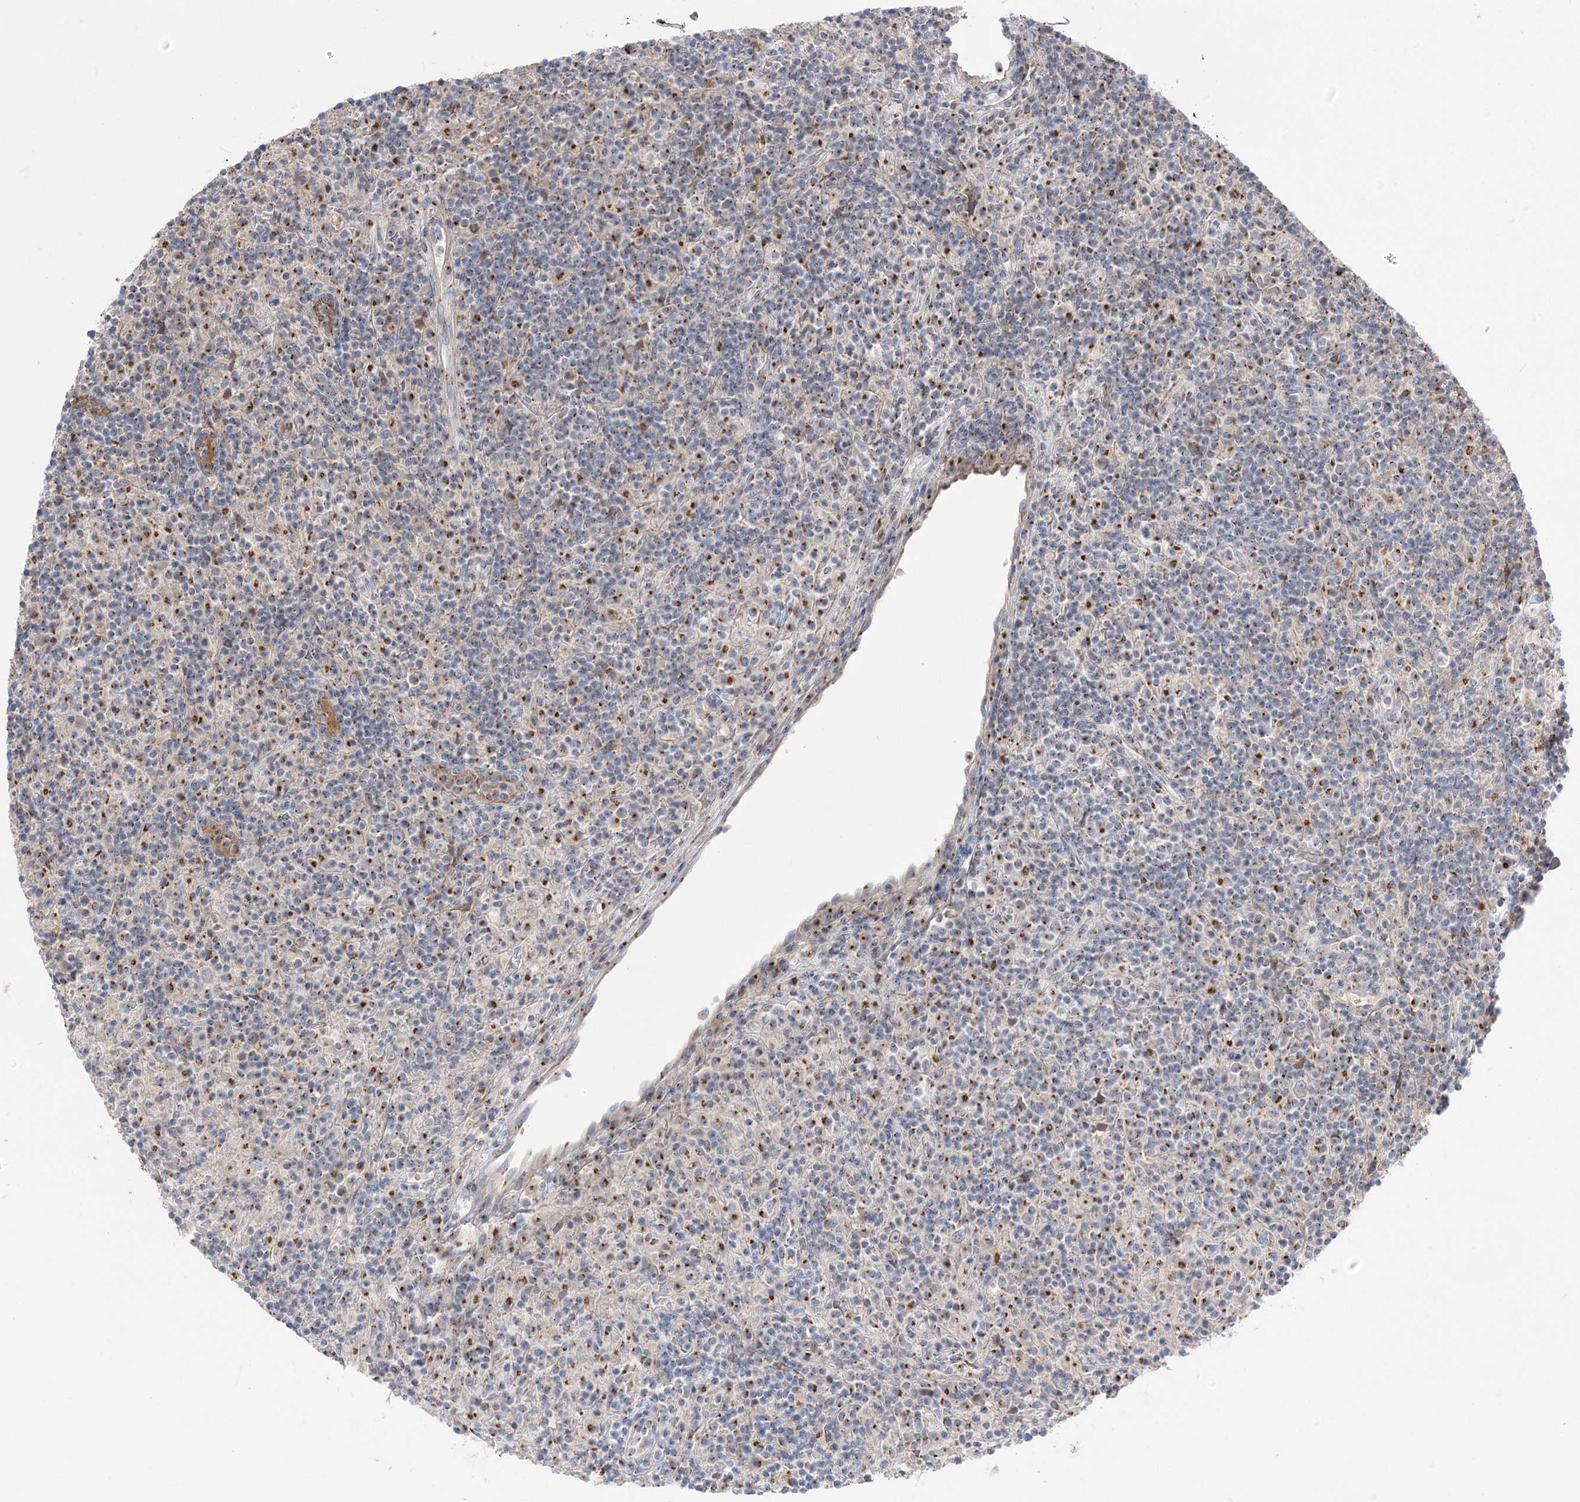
{"staining": {"intensity": "negative", "quantity": "none", "location": "none"}, "tissue": "lymphoma", "cell_type": "Tumor cells", "image_type": "cancer", "snomed": [{"axis": "morphology", "description": "Hodgkin's disease, NOS"}, {"axis": "topography", "description": "Lymph node"}], "caption": "Micrograph shows no significant protein expression in tumor cells of Hodgkin's disease.", "gene": "GBF1", "patient": {"sex": "male", "age": 70}}